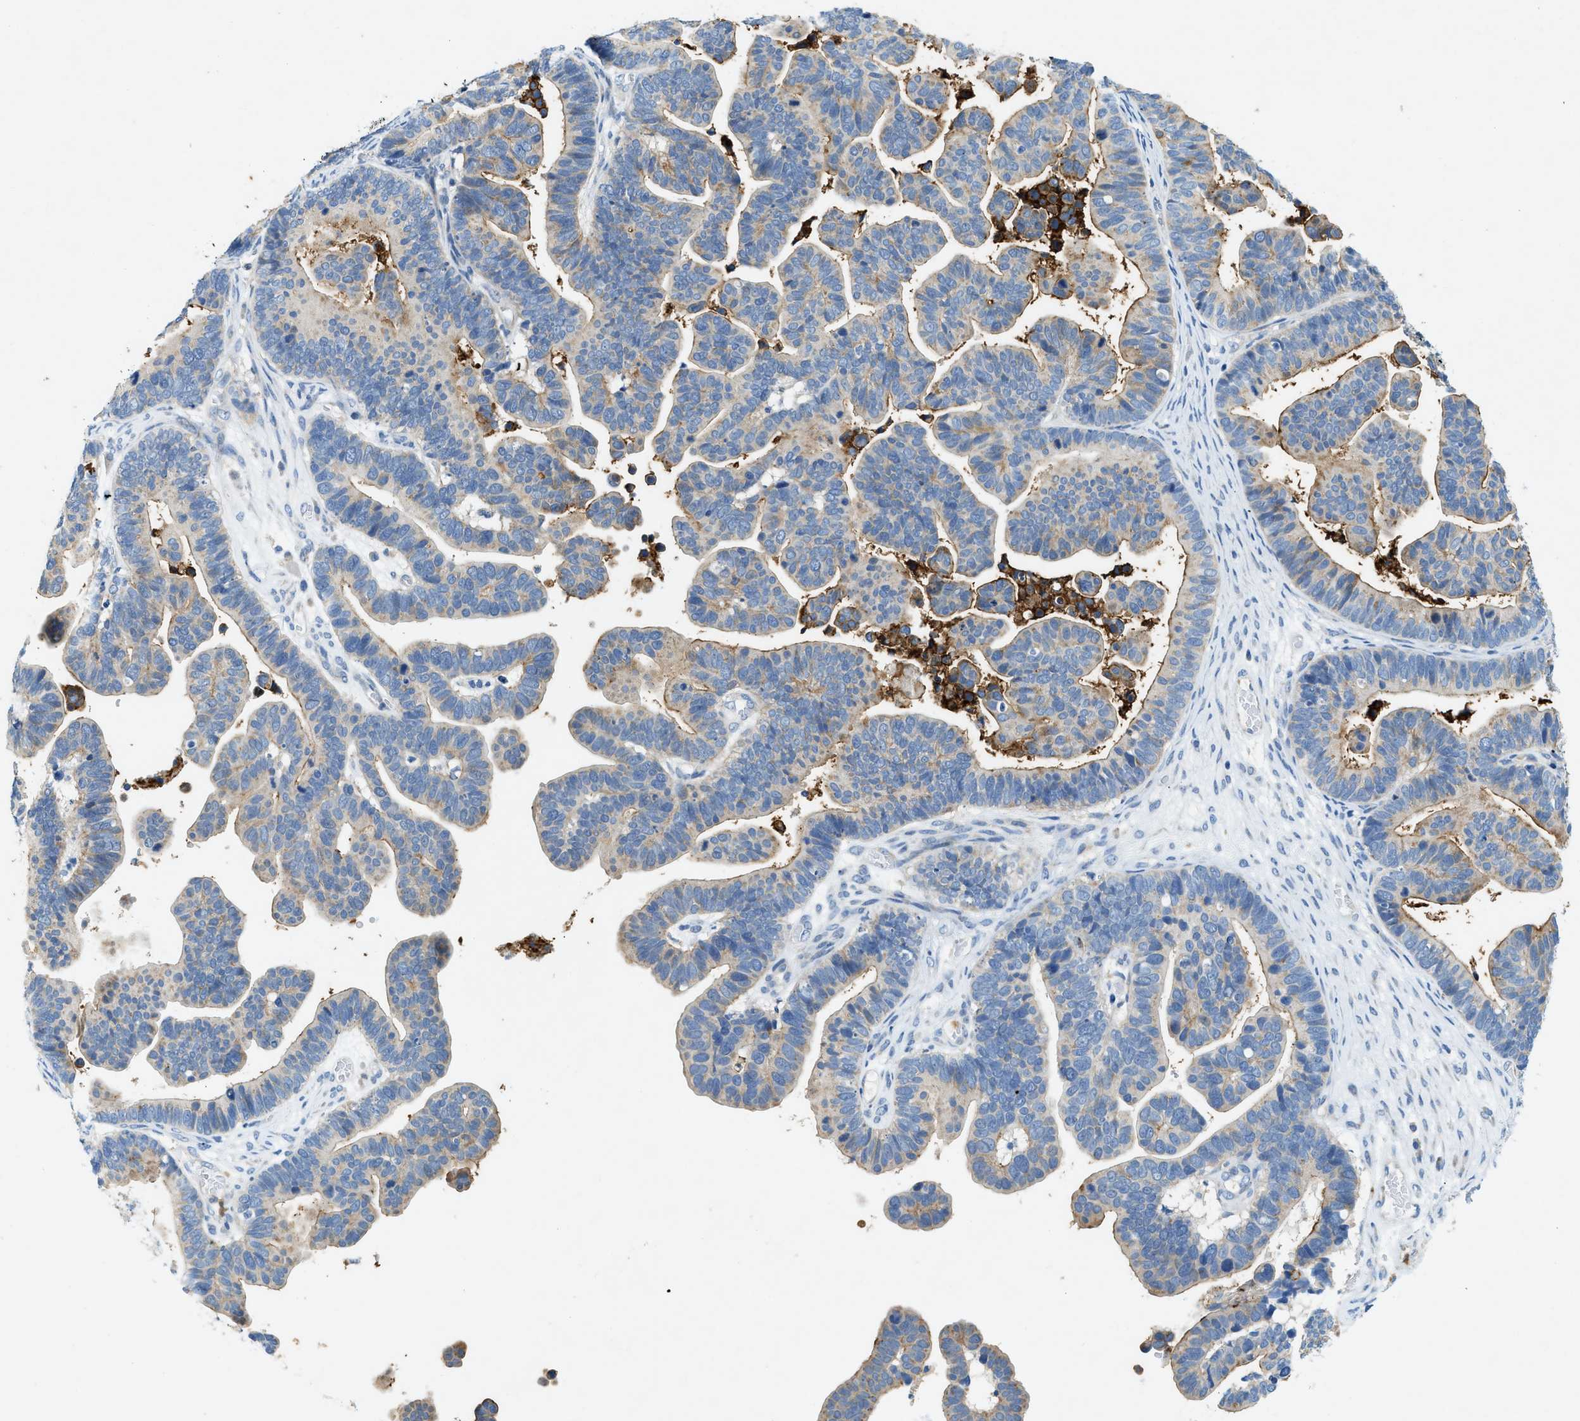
{"staining": {"intensity": "moderate", "quantity": "25%-75%", "location": "cytoplasmic/membranous"}, "tissue": "ovarian cancer", "cell_type": "Tumor cells", "image_type": "cancer", "snomed": [{"axis": "morphology", "description": "Cystadenocarcinoma, serous, NOS"}, {"axis": "topography", "description": "Ovary"}], "caption": "Ovarian serous cystadenocarcinoma stained with a protein marker demonstrates moderate staining in tumor cells.", "gene": "ZDHHC13", "patient": {"sex": "female", "age": 56}}